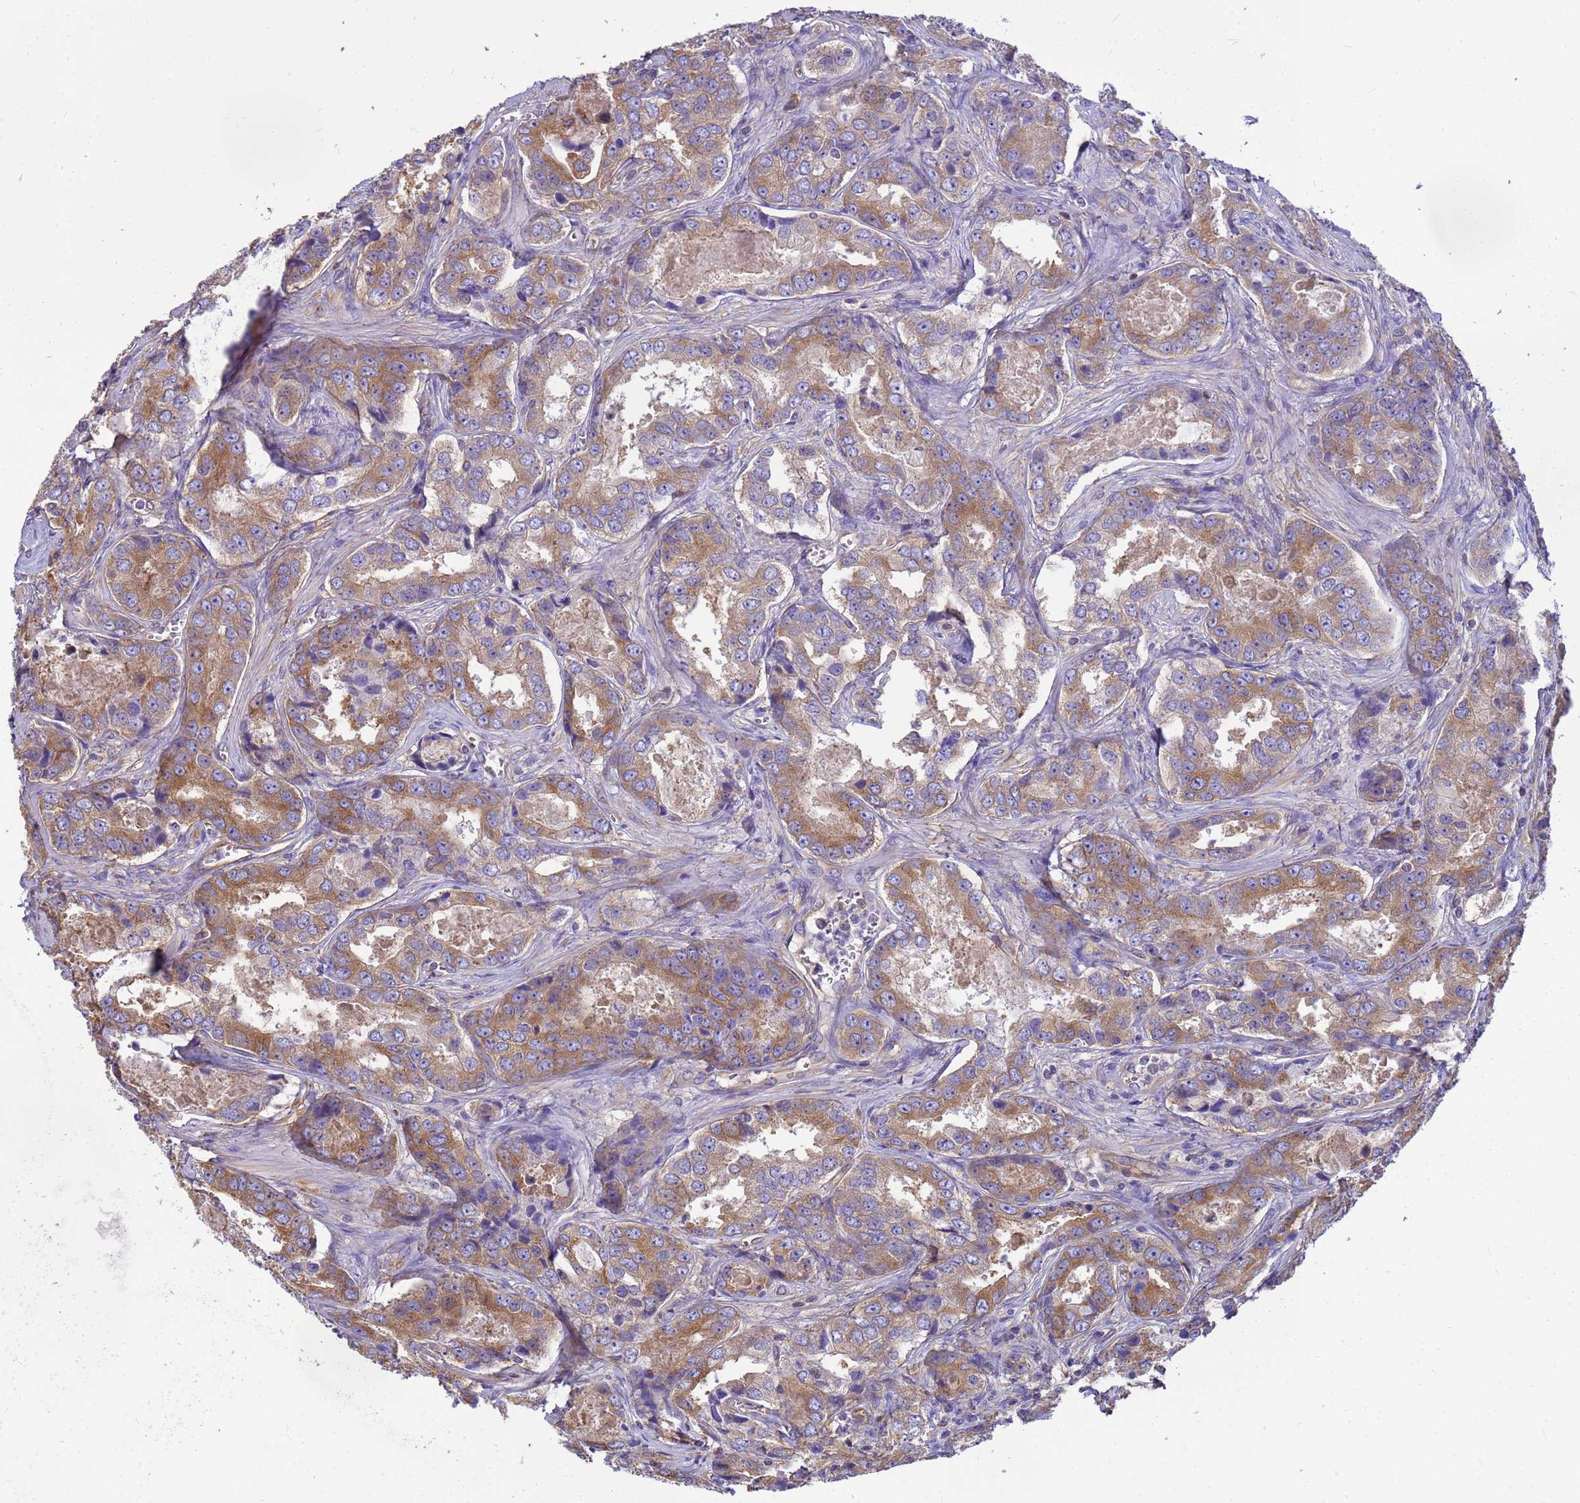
{"staining": {"intensity": "moderate", "quantity": ">75%", "location": "cytoplasmic/membranous"}, "tissue": "prostate cancer", "cell_type": "Tumor cells", "image_type": "cancer", "snomed": [{"axis": "morphology", "description": "Adenocarcinoma, Low grade"}, {"axis": "topography", "description": "Prostate"}], "caption": "Brown immunohistochemical staining in prostate cancer (adenocarcinoma (low-grade)) exhibits moderate cytoplasmic/membranous expression in approximately >75% of tumor cells.", "gene": "TUBB1", "patient": {"sex": "male", "age": 68}}